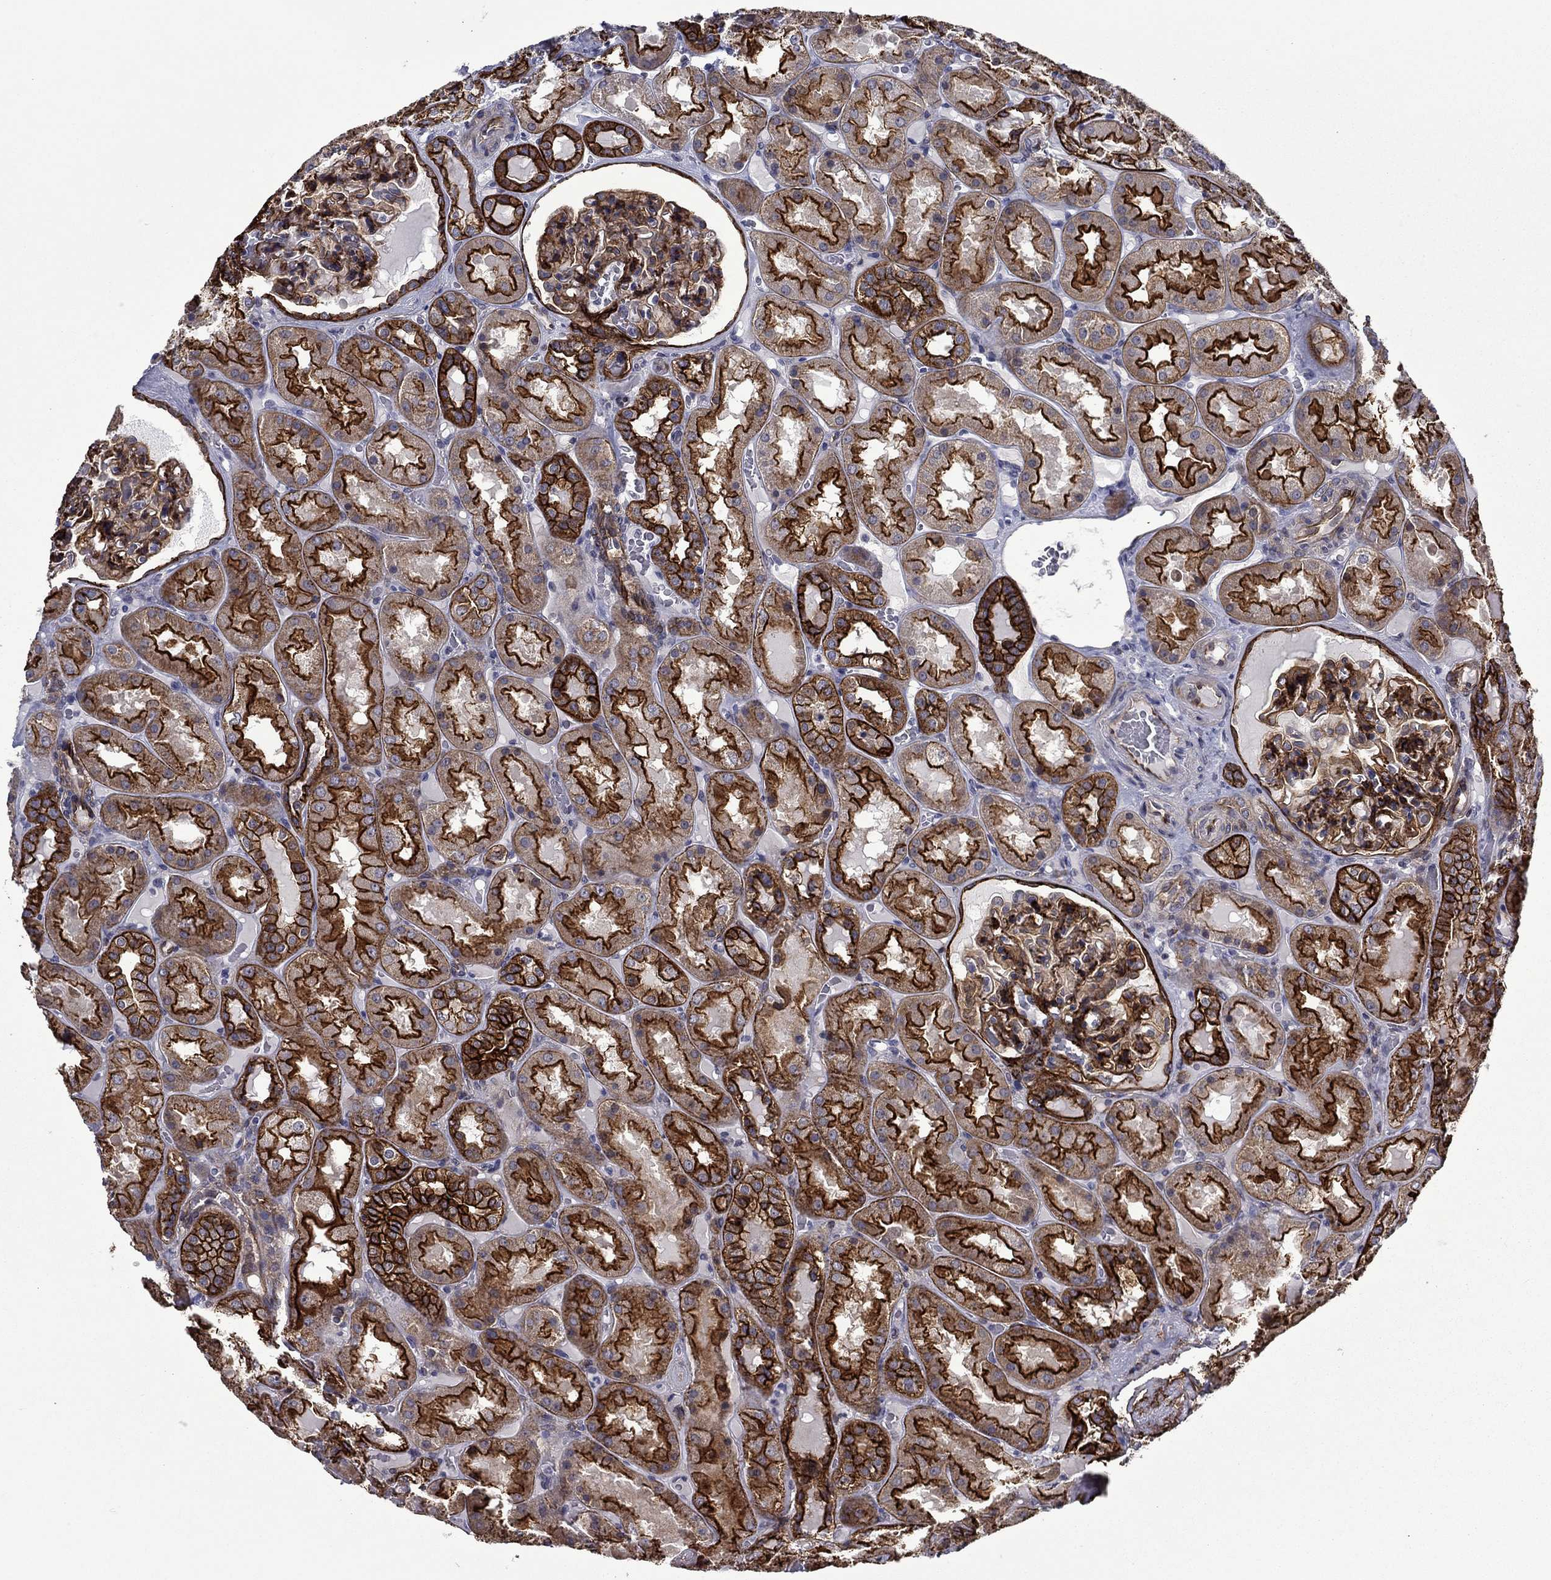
{"staining": {"intensity": "strong", "quantity": "25%-75%", "location": "cytoplasmic/membranous"}, "tissue": "kidney", "cell_type": "Cells in glomeruli", "image_type": "normal", "snomed": [{"axis": "morphology", "description": "Normal tissue, NOS"}, {"axis": "topography", "description": "Kidney"}], "caption": "Approximately 25%-75% of cells in glomeruli in benign human kidney display strong cytoplasmic/membranous protein positivity as visualized by brown immunohistochemical staining.", "gene": "LMO7", "patient": {"sex": "male", "age": 73}}